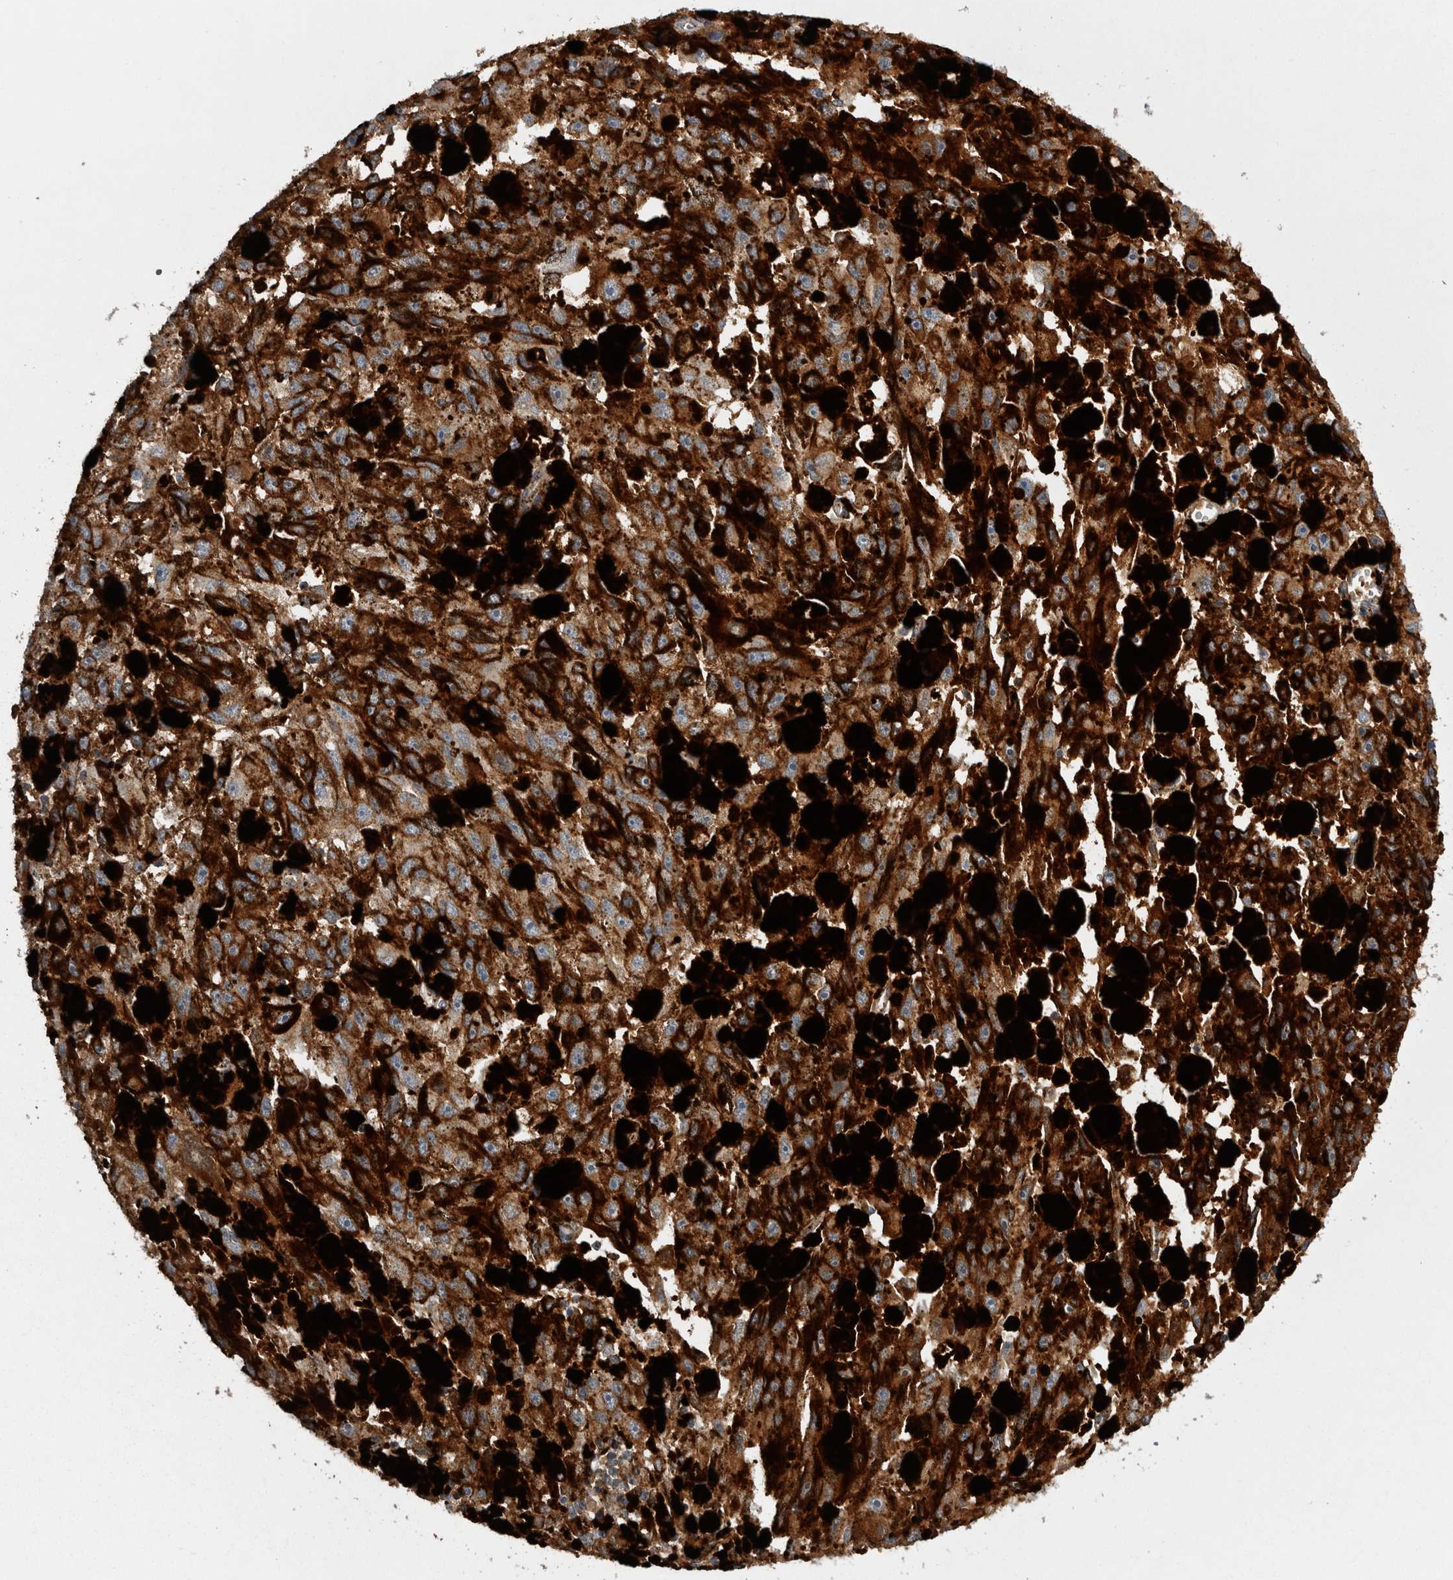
{"staining": {"intensity": "strong", "quantity": ">75%", "location": "cytoplasmic/membranous"}, "tissue": "melanoma", "cell_type": "Tumor cells", "image_type": "cancer", "snomed": [{"axis": "morphology", "description": "Malignant melanoma, NOS"}, {"axis": "topography", "description": "Skin"}], "caption": "The image demonstrates immunohistochemical staining of malignant melanoma. There is strong cytoplasmic/membranous staining is present in about >75% of tumor cells.", "gene": "CTSZ", "patient": {"sex": "female", "age": 104}}